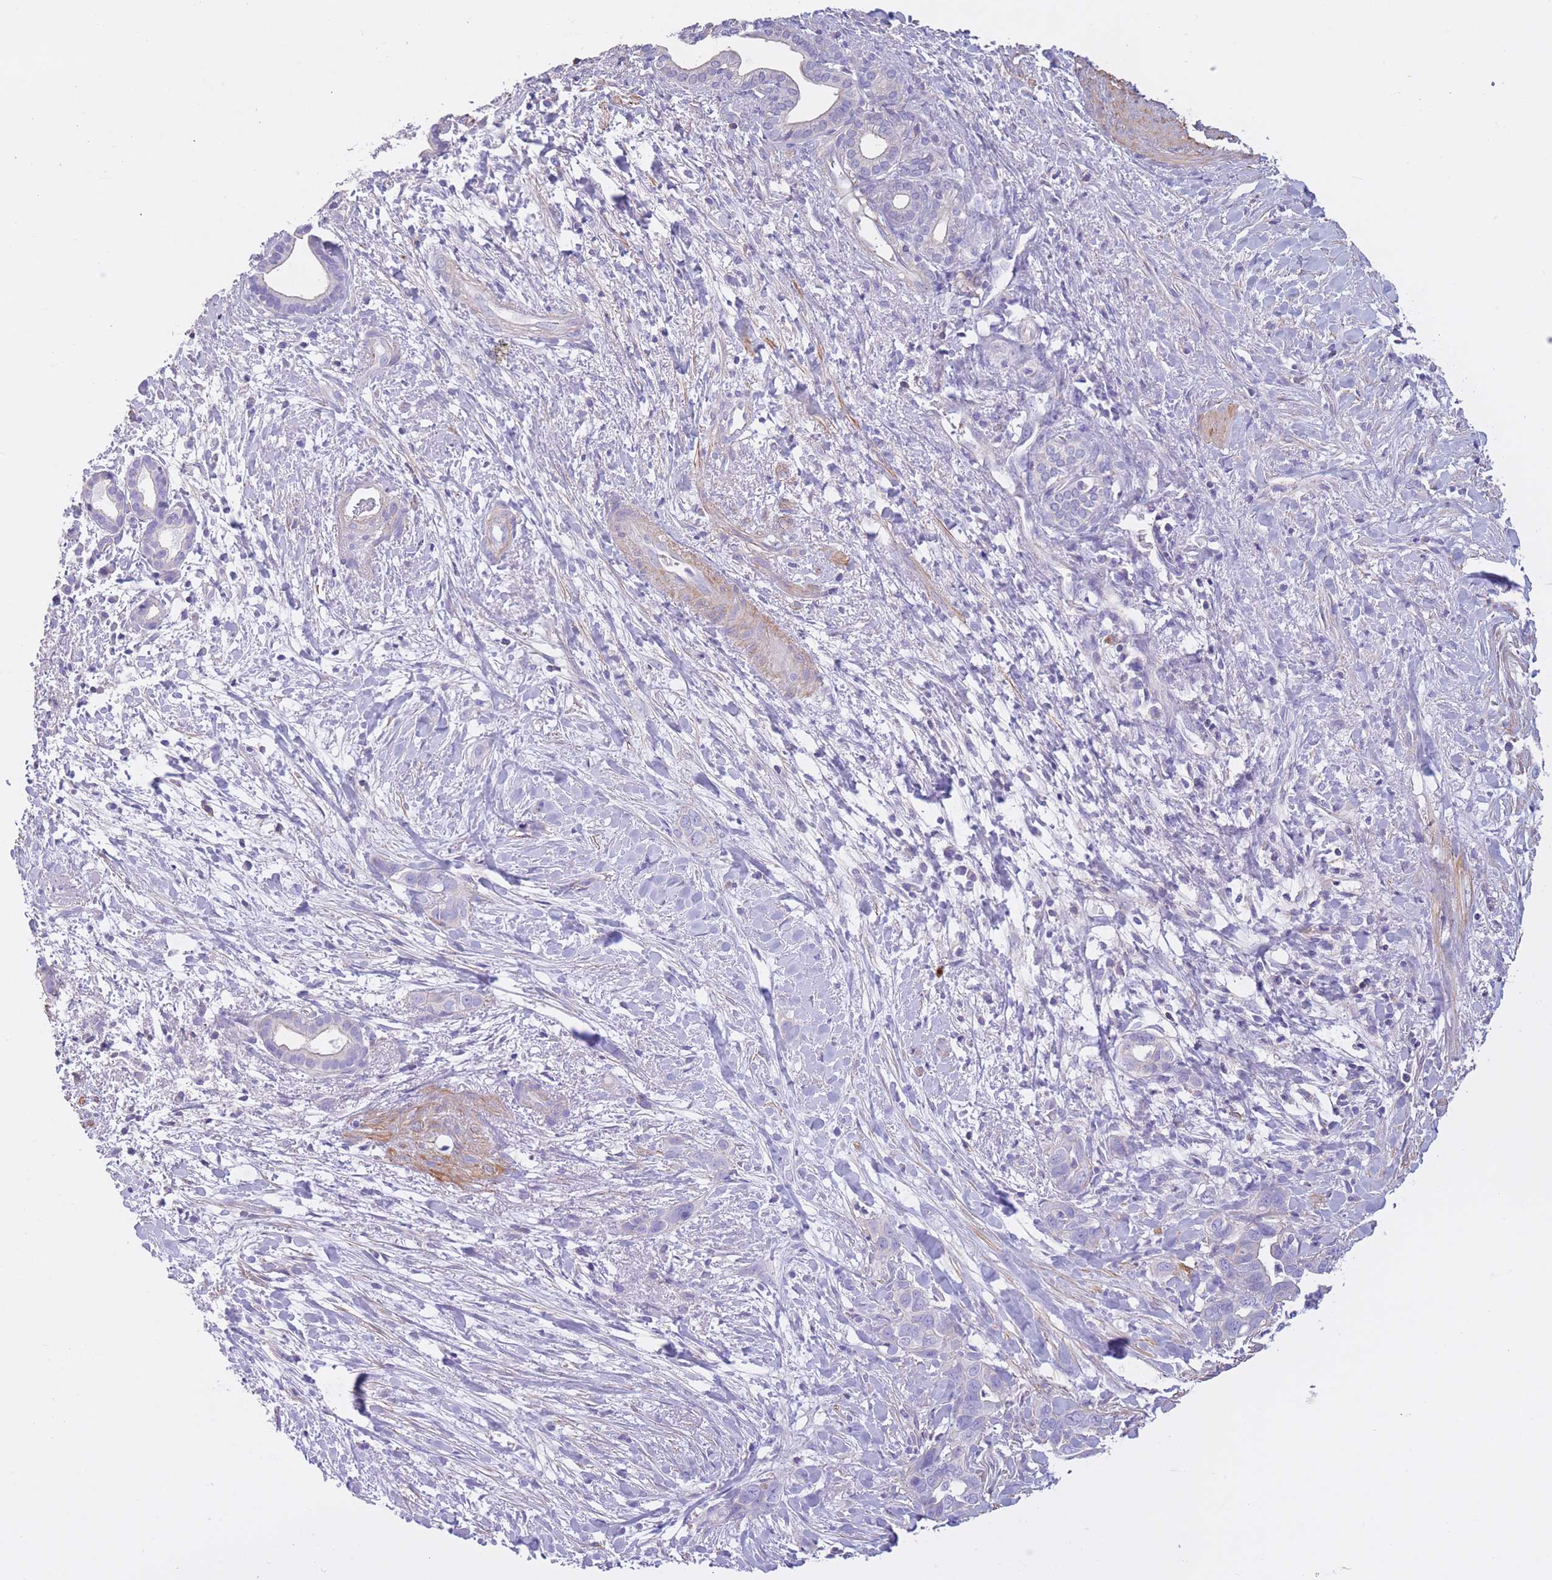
{"staining": {"intensity": "negative", "quantity": "none", "location": "none"}, "tissue": "liver cancer", "cell_type": "Tumor cells", "image_type": "cancer", "snomed": [{"axis": "morphology", "description": "Cholangiocarcinoma"}, {"axis": "topography", "description": "Liver"}], "caption": "Cholangiocarcinoma (liver) stained for a protein using immunohistochemistry (IHC) displays no staining tumor cells.", "gene": "PDHA1", "patient": {"sex": "female", "age": 79}}